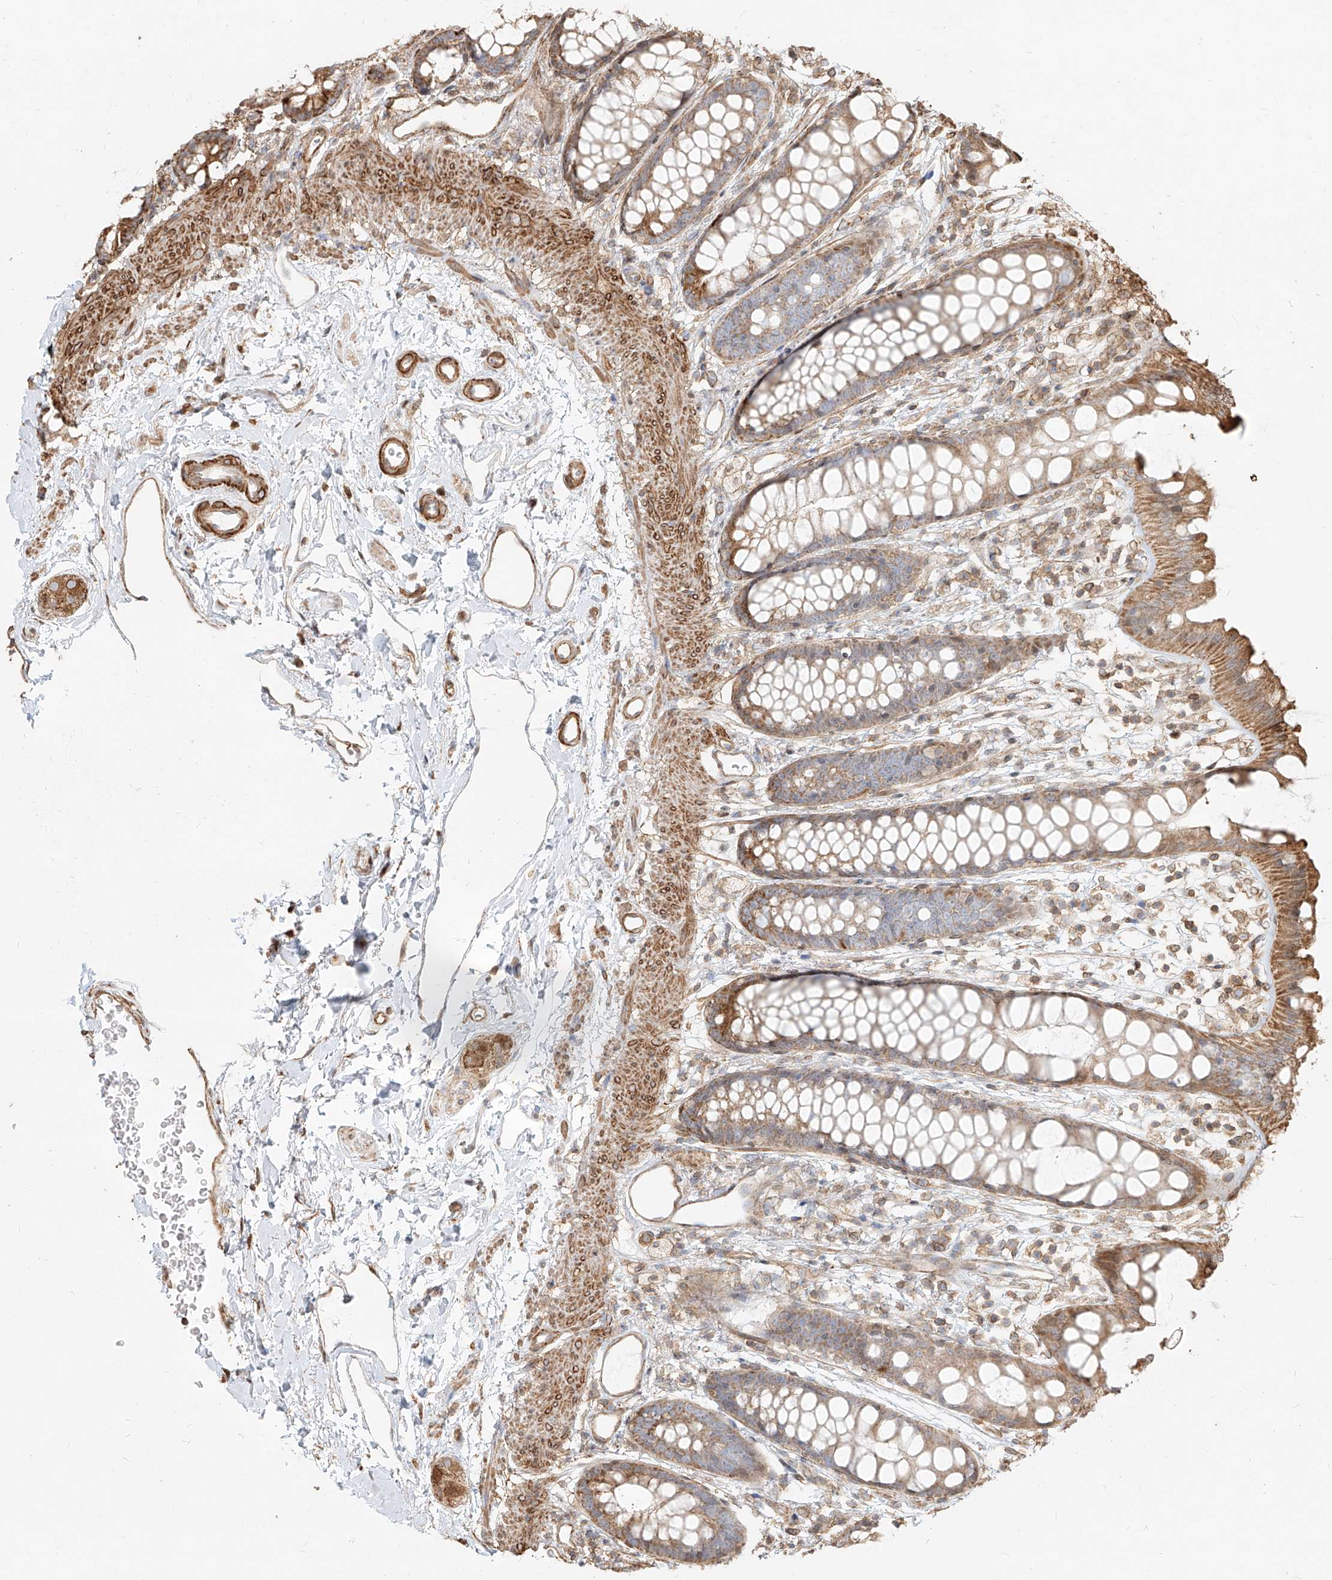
{"staining": {"intensity": "moderate", "quantity": ">75%", "location": "cytoplasmic/membranous"}, "tissue": "rectum", "cell_type": "Glandular cells", "image_type": "normal", "snomed": [{"axis": "morphology", "description": "Normal tissue, NOS"}, {"axis": "topography", "description": "Rectum"}], "caption": "DAB (3,3'-diaminobenzidine) immunohistochemical staining of normal human rectum shows moderate cytoplasmic/membranous protein positivity in approximately >75% of glandular cells. The staining was performed using DAB (3,3'-diaminobenzidine) to visualize the protein expression in brown, while the nuclei were stained in blue with hematoxylin (Magnification: 20x).", "gene": "MTX2", "patient": {"sex": "female", "age": 65}}